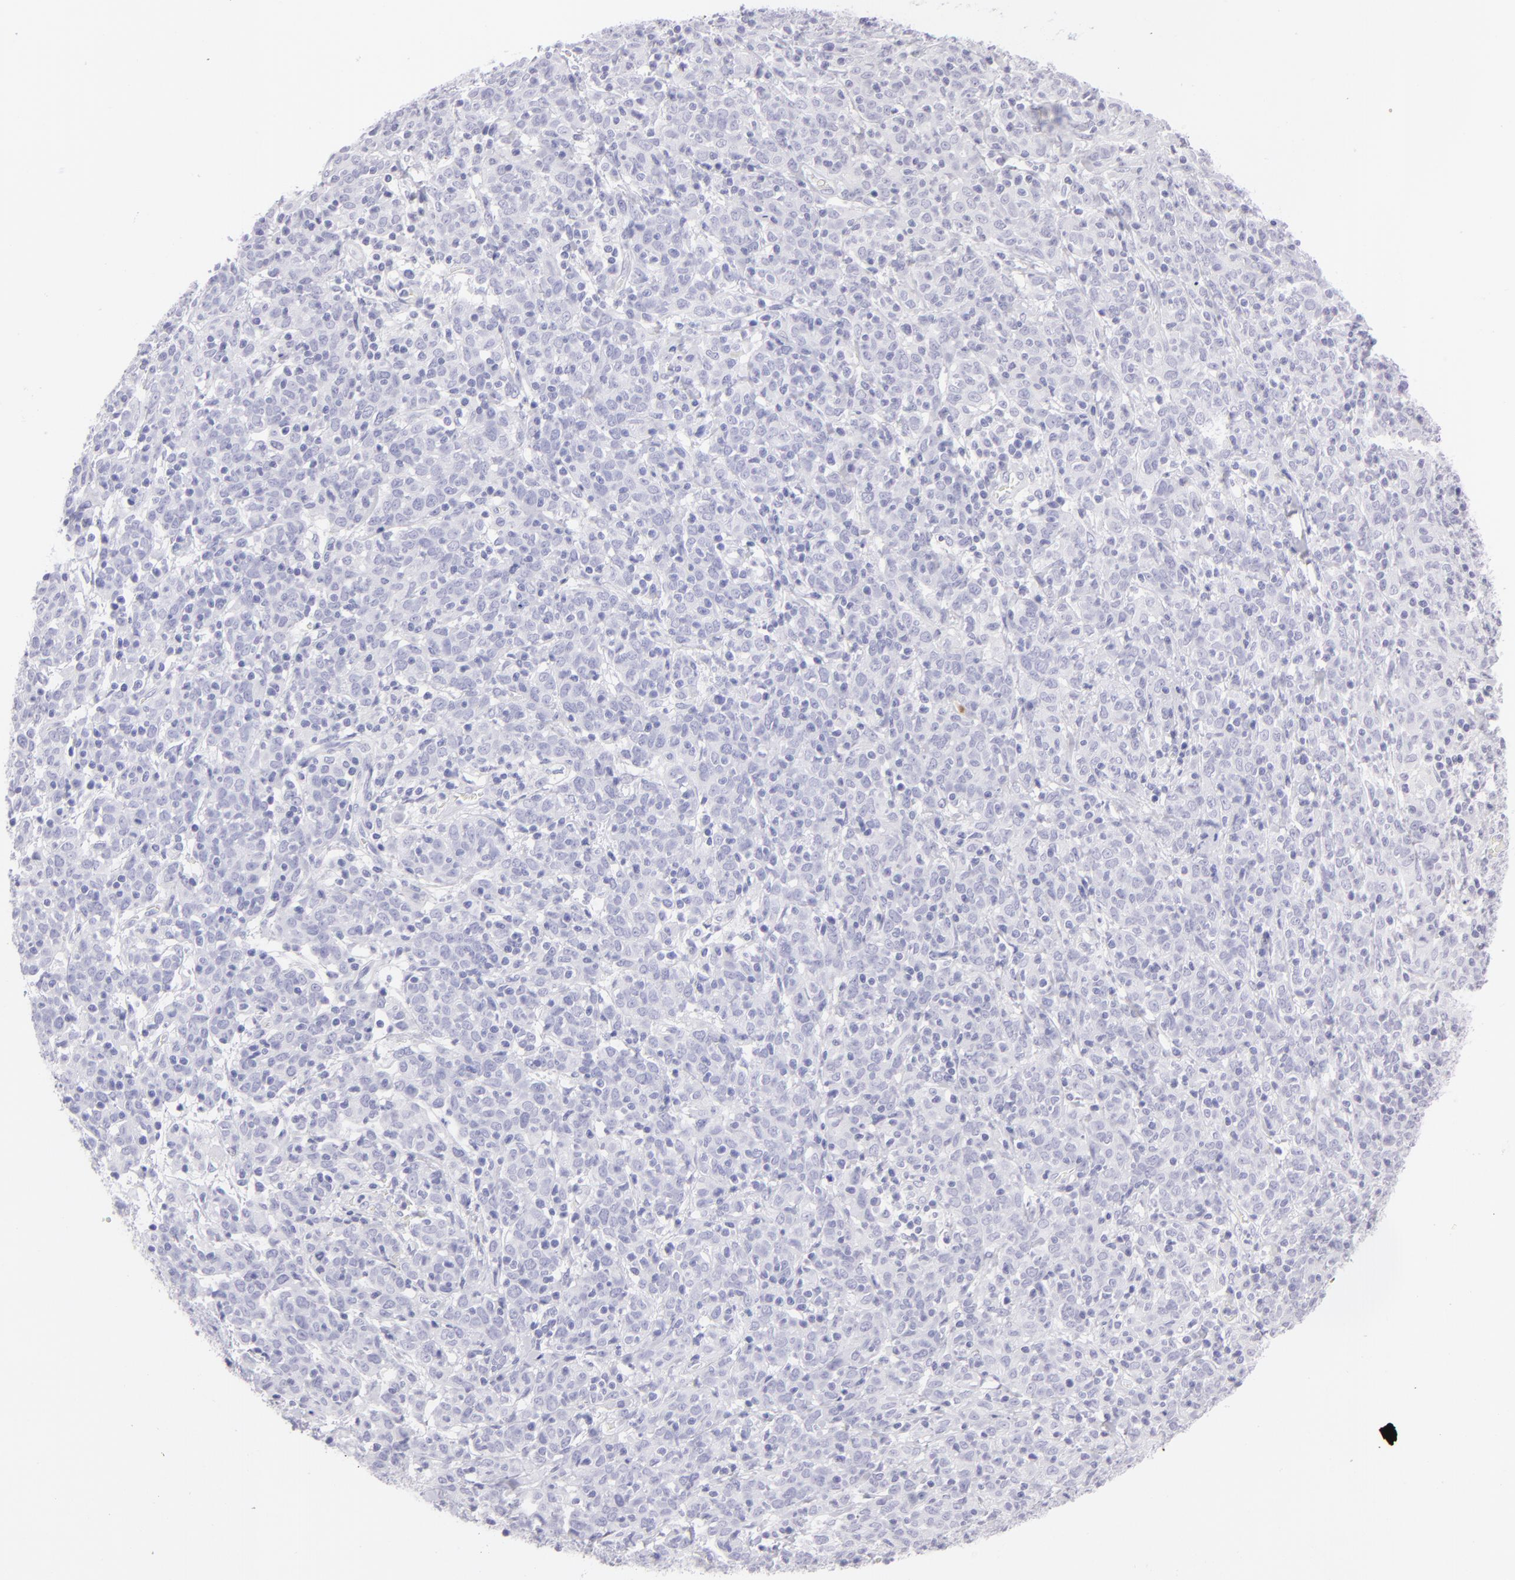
{"staining": {"intensity": "negative", "quantity": "none", "location": "none"}, "tissue": "cervical cancer", "cell_type": "Tumor cells", "image_type": "cancer", "snomed": [{"axis": "morphology", "description": "Normal tissue, NOS"}, {"axis": "morphology", "description": "Squamous cell carcinoma, NOS"}, {"axis": "topography", "description": "Cervix"}], "caption": "Immunohistochemistry (IHC) micrograph of neoplastic tissue: human cervical cancer stained with DAB (3,3'-diaminobenzidine) shows no significant protein positivity in tumor cells. Brightfield microscopy of immunohistochemistry (IHC) stained with DAB (brown) and hematoxylin (blue), captured at high magnification.", "gene": "SLC1A2", "patient": {"sex": "female", "age": 67}}